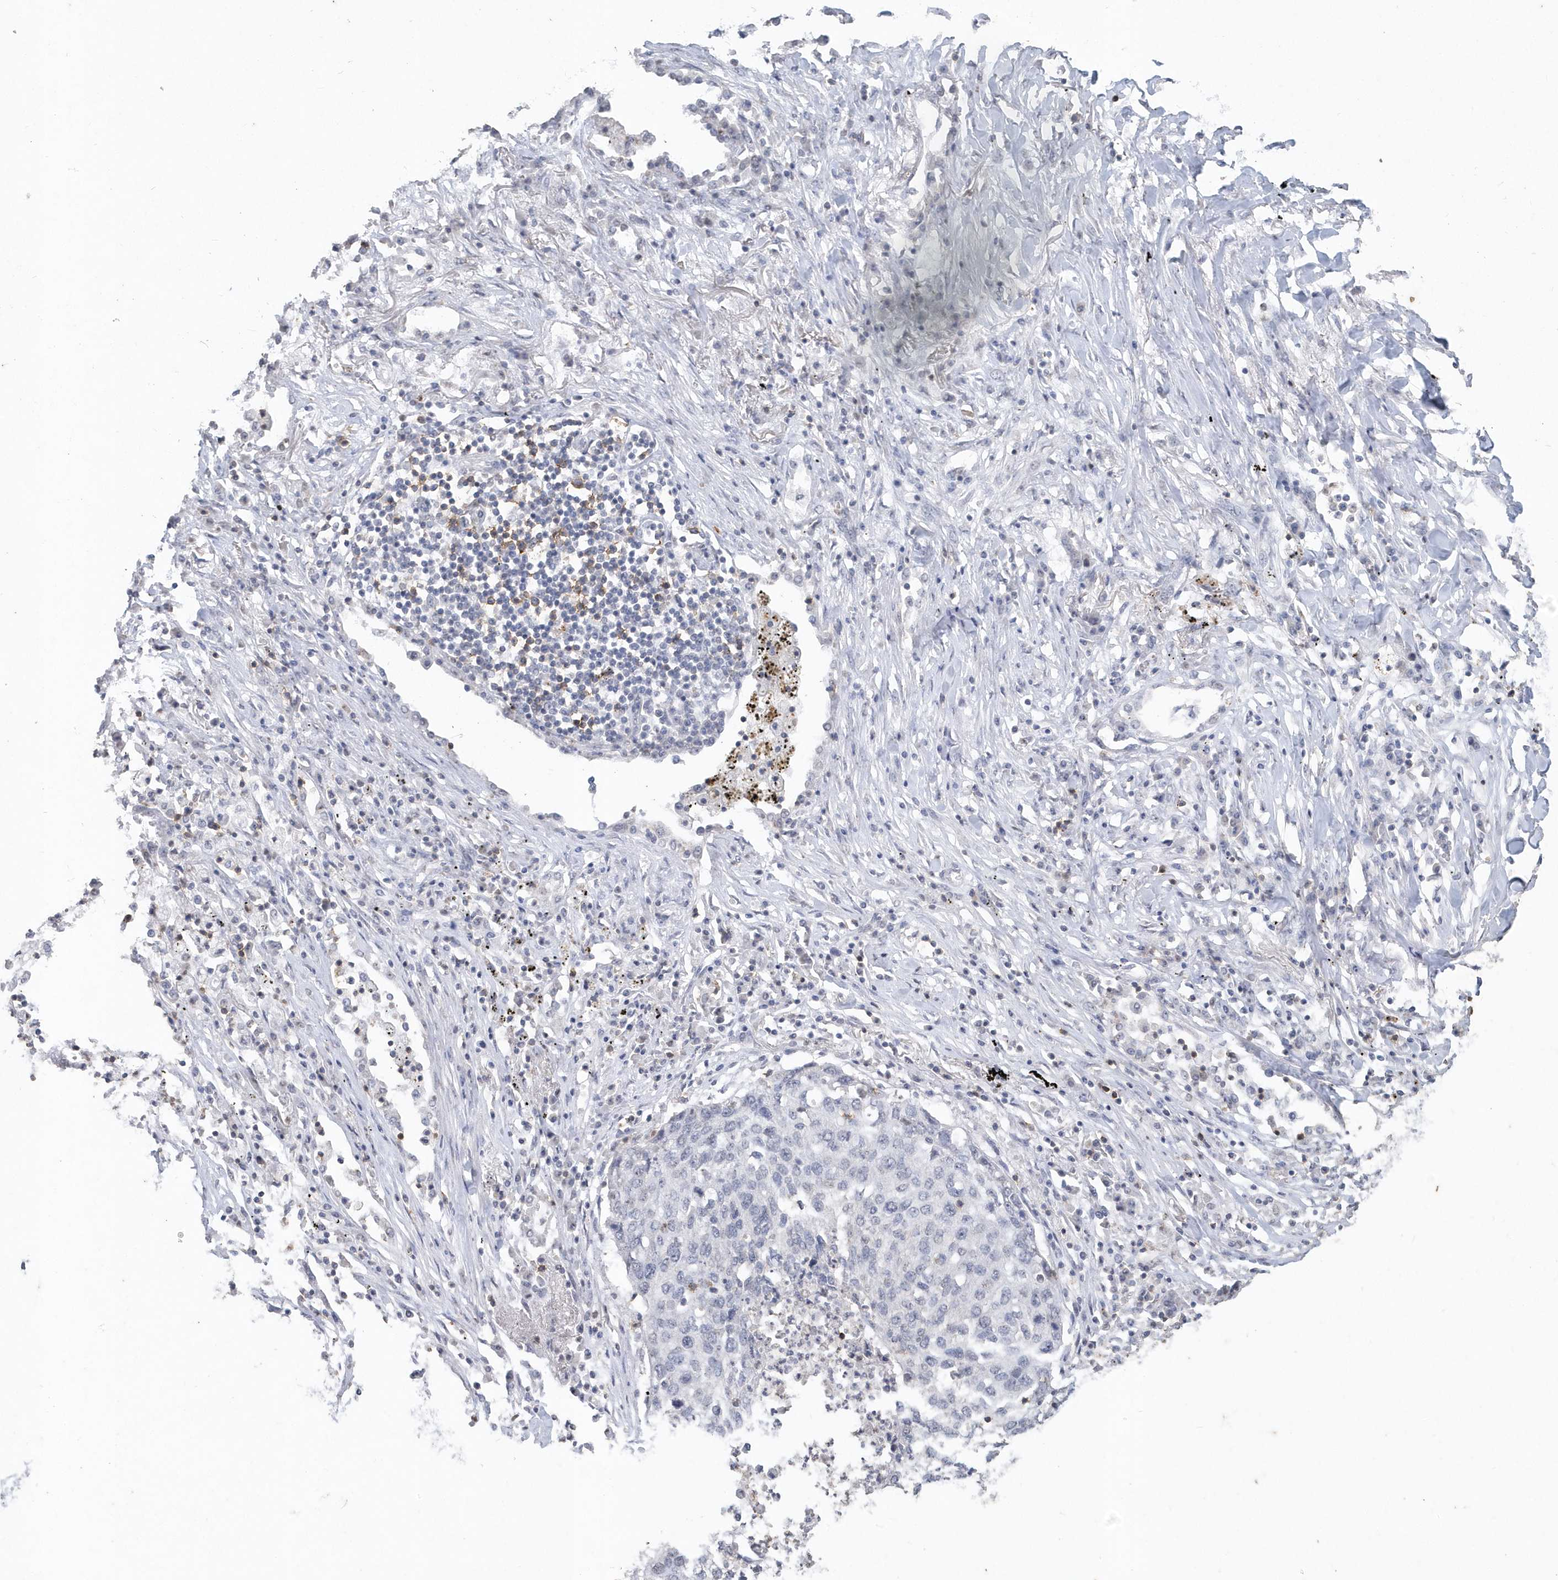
{"staining": {"intensity": "negative", "quantity": "none", "location": "none"}, "tissue": "lung cancer", "cell_type": "Tumor cells", "image_type": "cancer", "snomed": [{"axis": "morphology", "description": "Squamous cell carcinoma, NOS"}, {"axis": "topography", "description": "Lung"}], "caption": "The IHC histopathology image has no significant positivity in tumor cells of lung cancer (squamous cell carcinoma) tissue.", "gene": "PDCD1", "patient": {"sex": "female", "age": 63}}